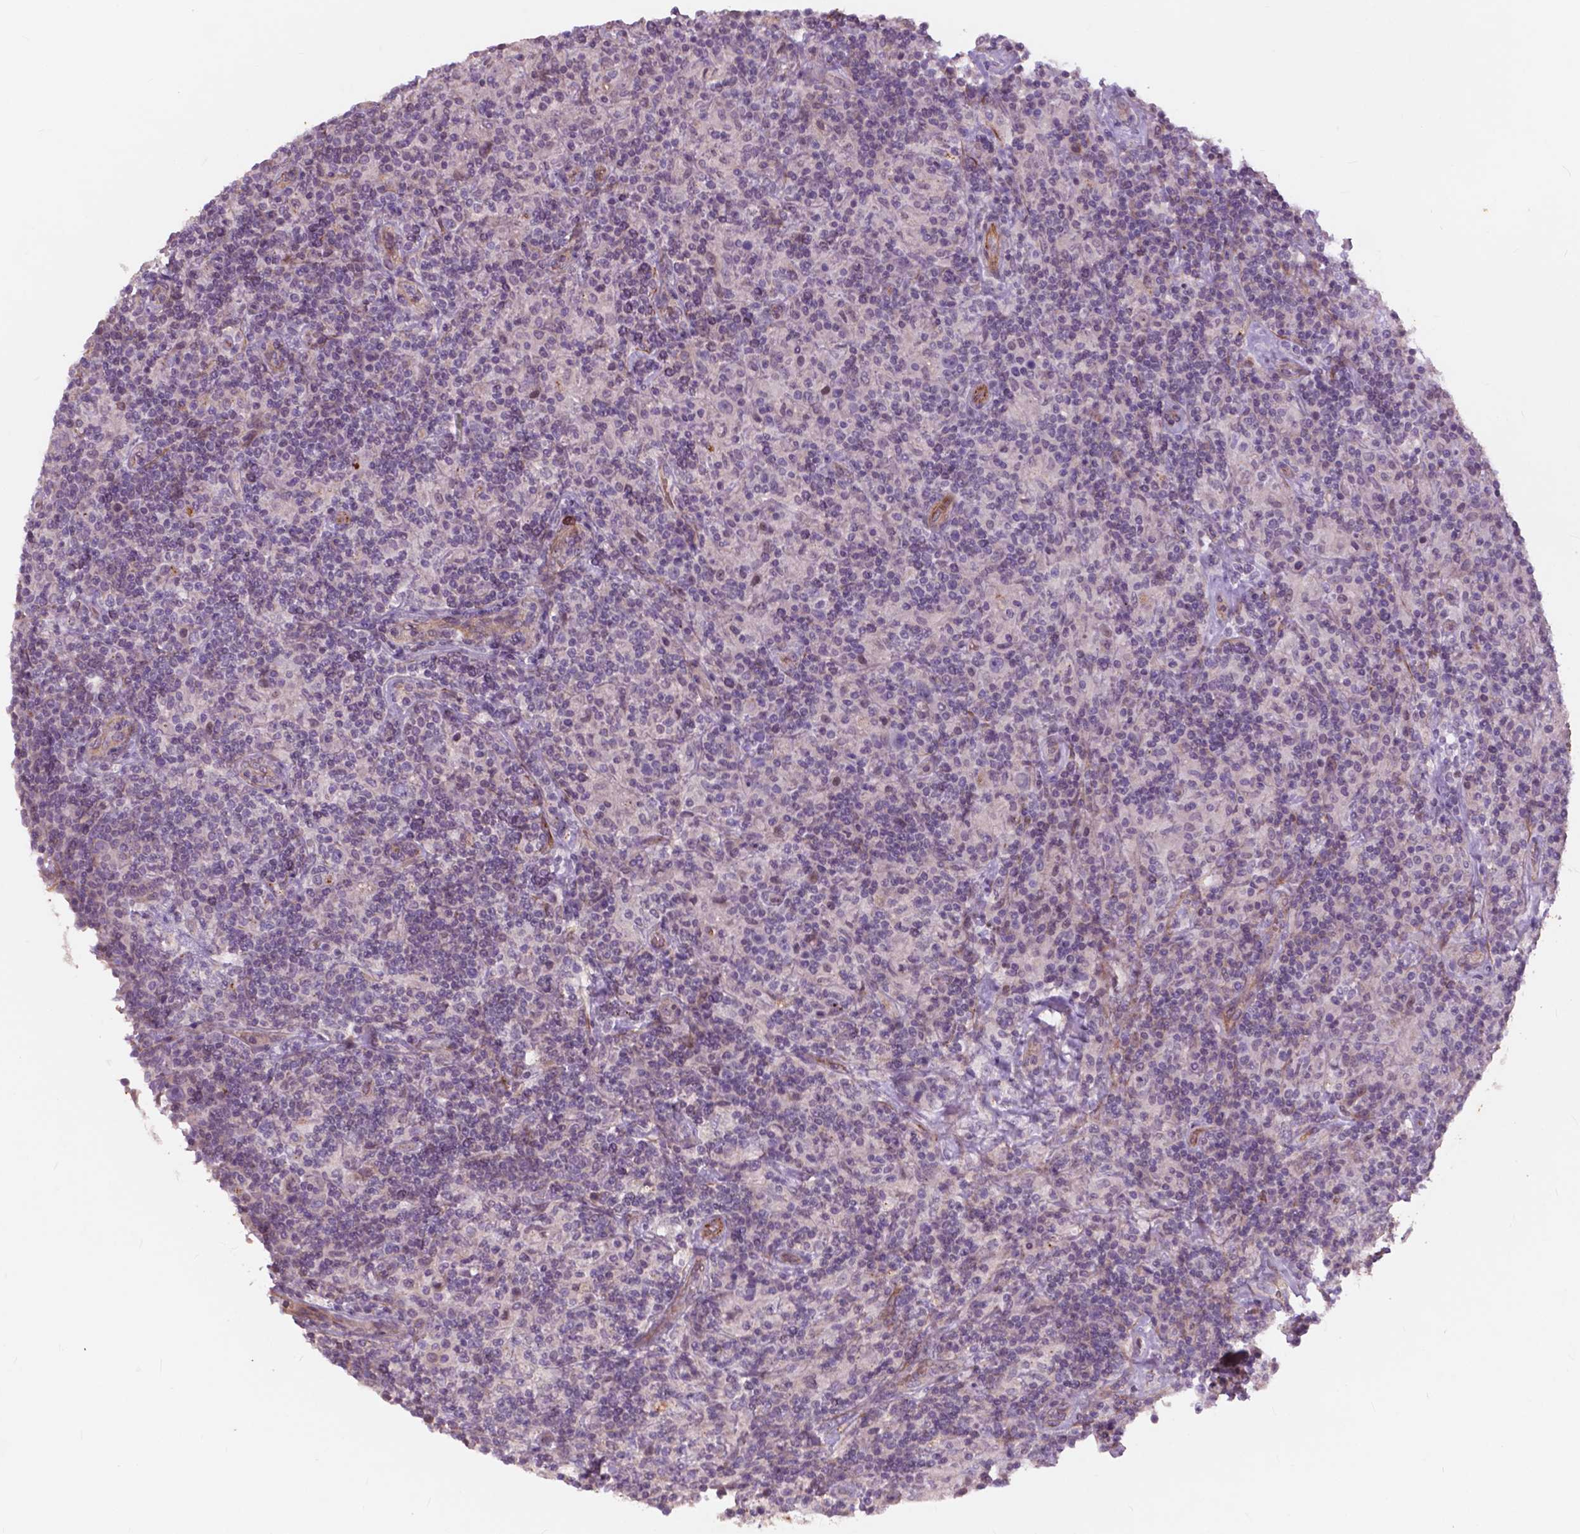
{"staining": {"intensity": "negative", "quantity": "none", "location": "none"}, "tissue": "lymphoma", "cell_type": "Tumor cells", "image_type": "cancer", "snomed": [{"axis": "morphology", "description": "Hodgkin's disease, NOS"}, {"axis": "topography", "description": "Lymph node"}], "caption": "DAB (3,3'-diaminobenzidine) immunohistochemical staining of human Hodgkin's disease demonstrates no significant expression in tumor cells. The staining was performed using DAB (3,3'-diaminobenzidine) to visualize the protein expression in brown, while the nuclei were stained in blue with hematoxylin (Magnification: 20x).", "gene": "RFPL4B", "patient": {"sex": "male", "age": 70}}